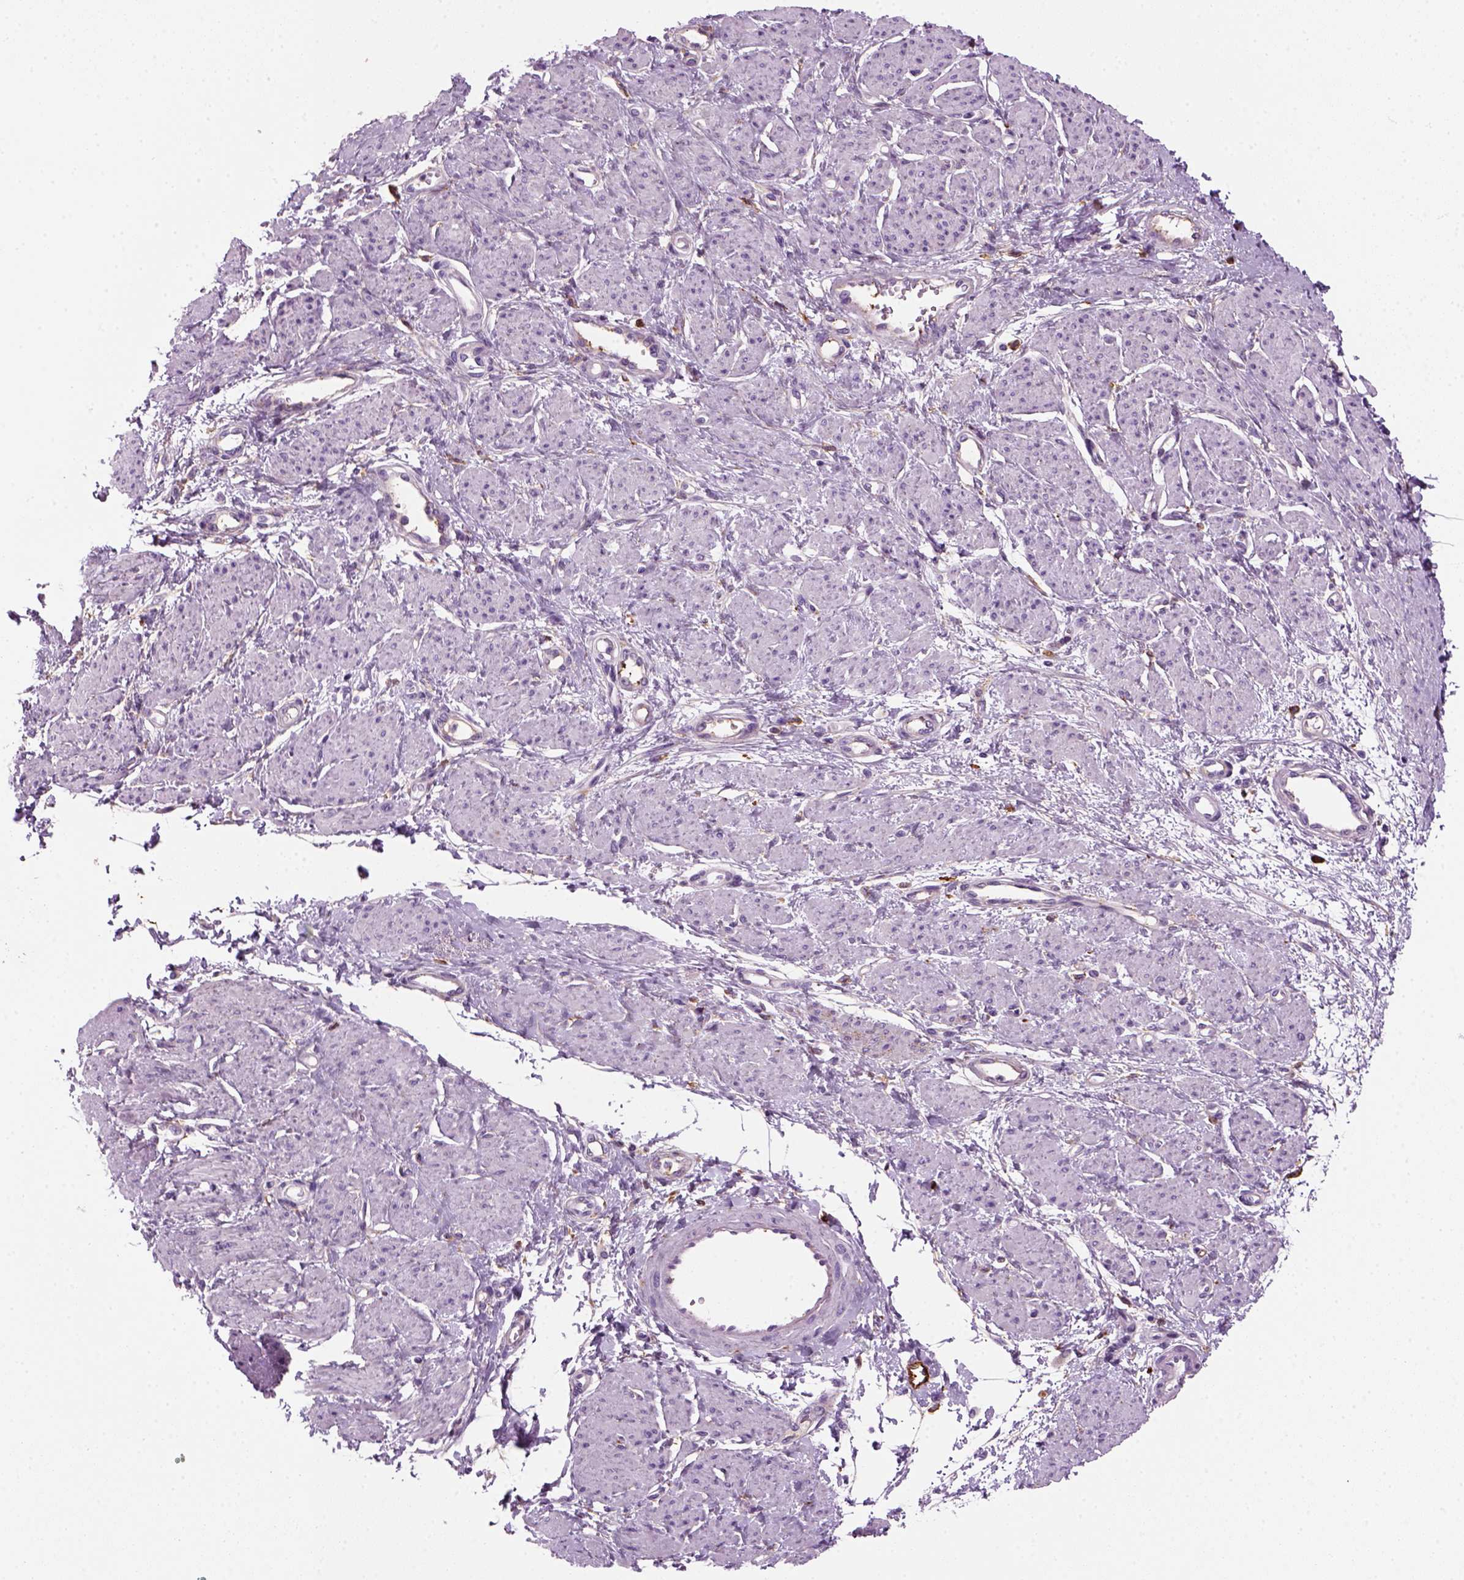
{"staining": {"intensity": "negative", "quantity": "none", "location": "none"}, "tissue": "smooth muscle", "cell_type": "Smooth muscle cells", "image_type": "normal", "snomed": [{"axis": "morphology", "description": "Normal tissue, NOS"}, {"axis": "topography", "description": "Smooth muscle"}, {"axis": "topography", "description": "Uterus"}], "caption": "This photomicrograph is of benign smooth muscle stained with immunohistochemistry to label a protein in brown with the nuclei are counter-stained blue. There is no positivity in smooth muscle cells.", "gene": "MARCKS", "patient": {"sex": "female", "age": 39}}